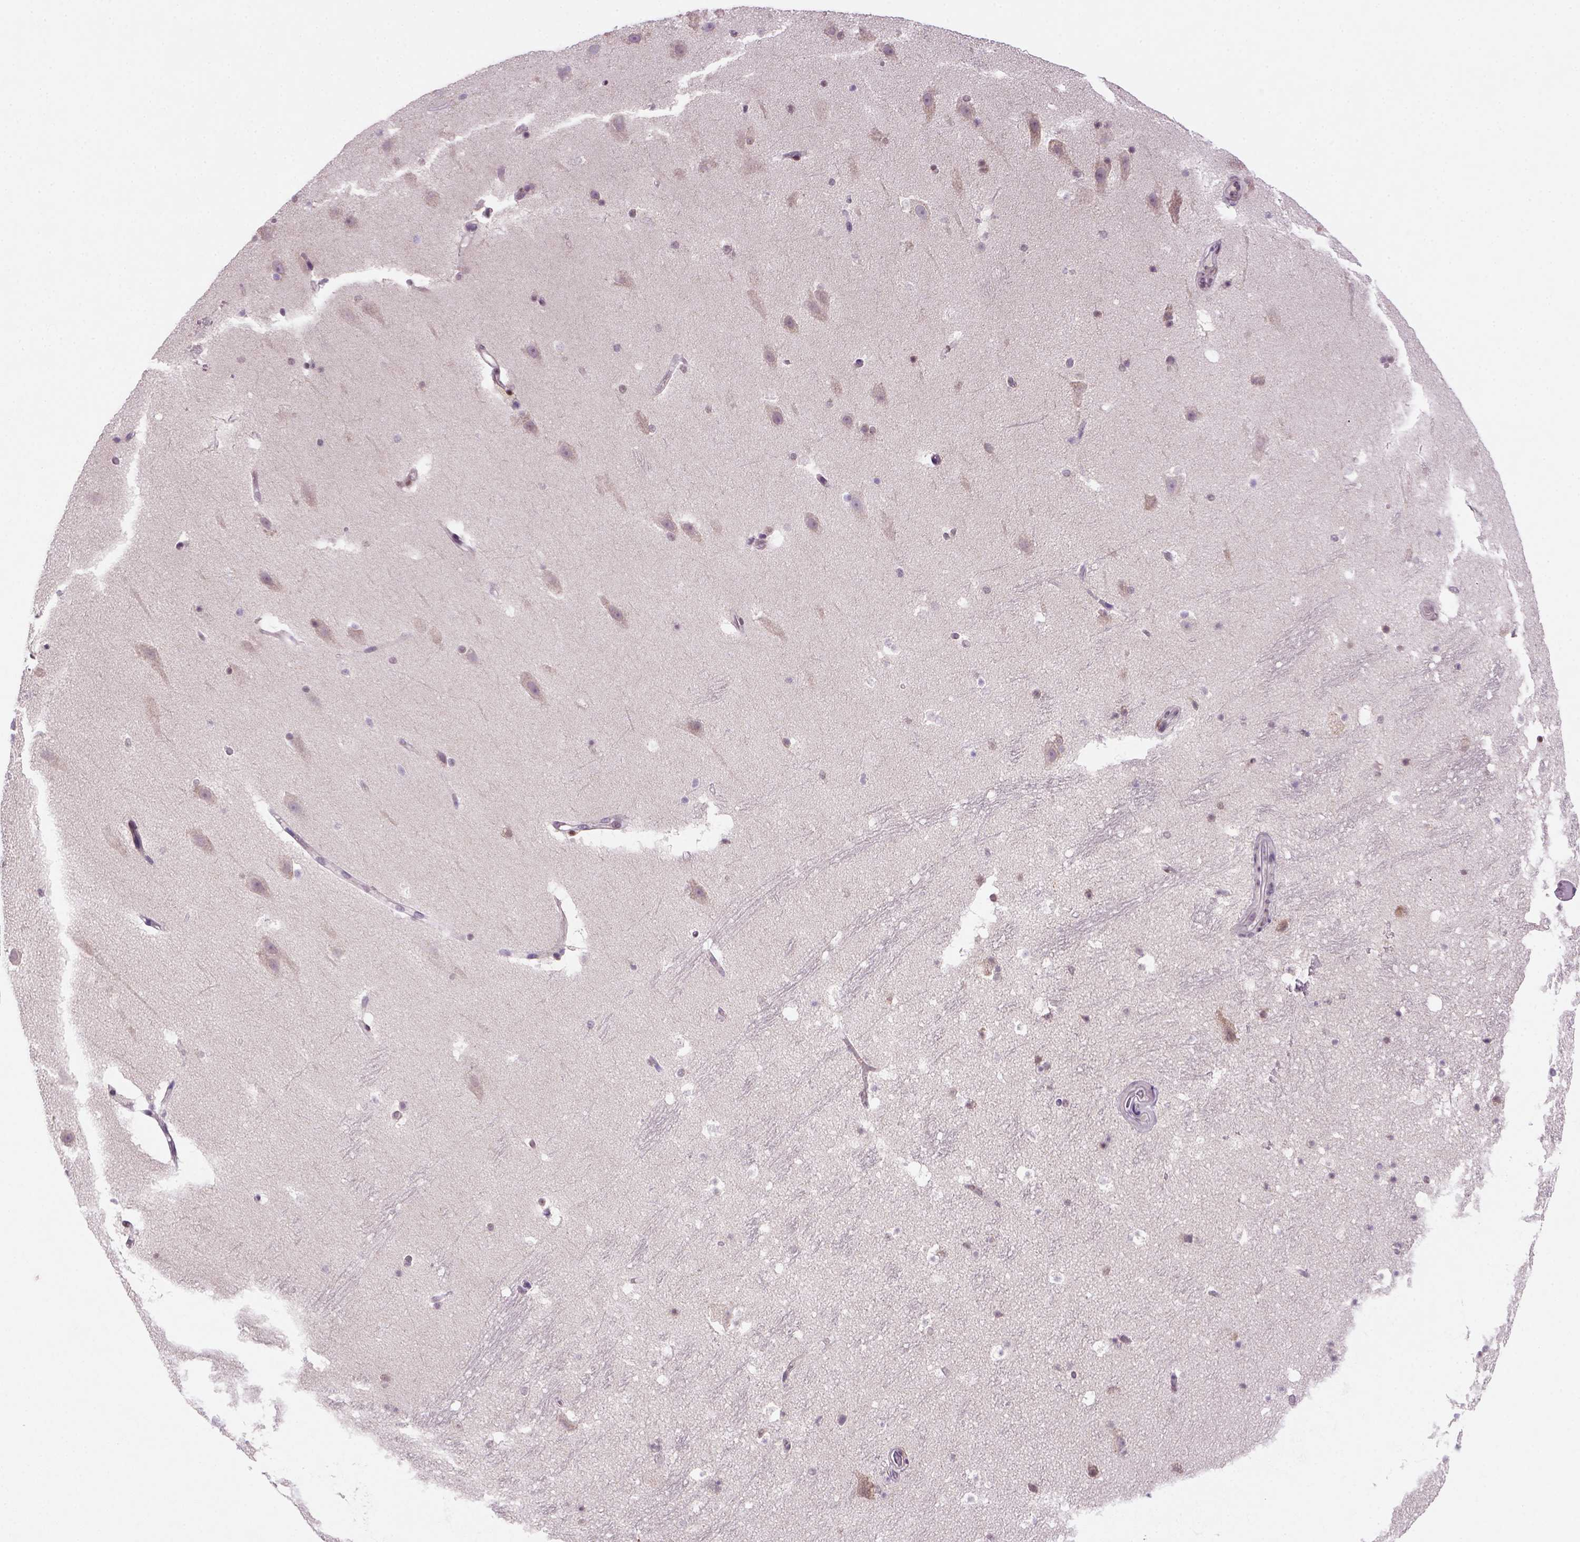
{"staining": {"intensity": "moderate", "quantity": "25%-75%", "location": "nuclear"}, "tissue": "hippocampus", "cell_type": "Glial cells", "image_type": "normal", "snomed": [{"axis": "morphology", "description": "Normal tissue, NOS"}, {"axis": "topography", "description": "Hippocampus"}], "caption": "Protein staining of normal hippocampus demonstrates moderate nuclear expression in about 25%-75% of glial cells.", "gene": "MGMT", "patient": {"sex": "male", "age": 26}}